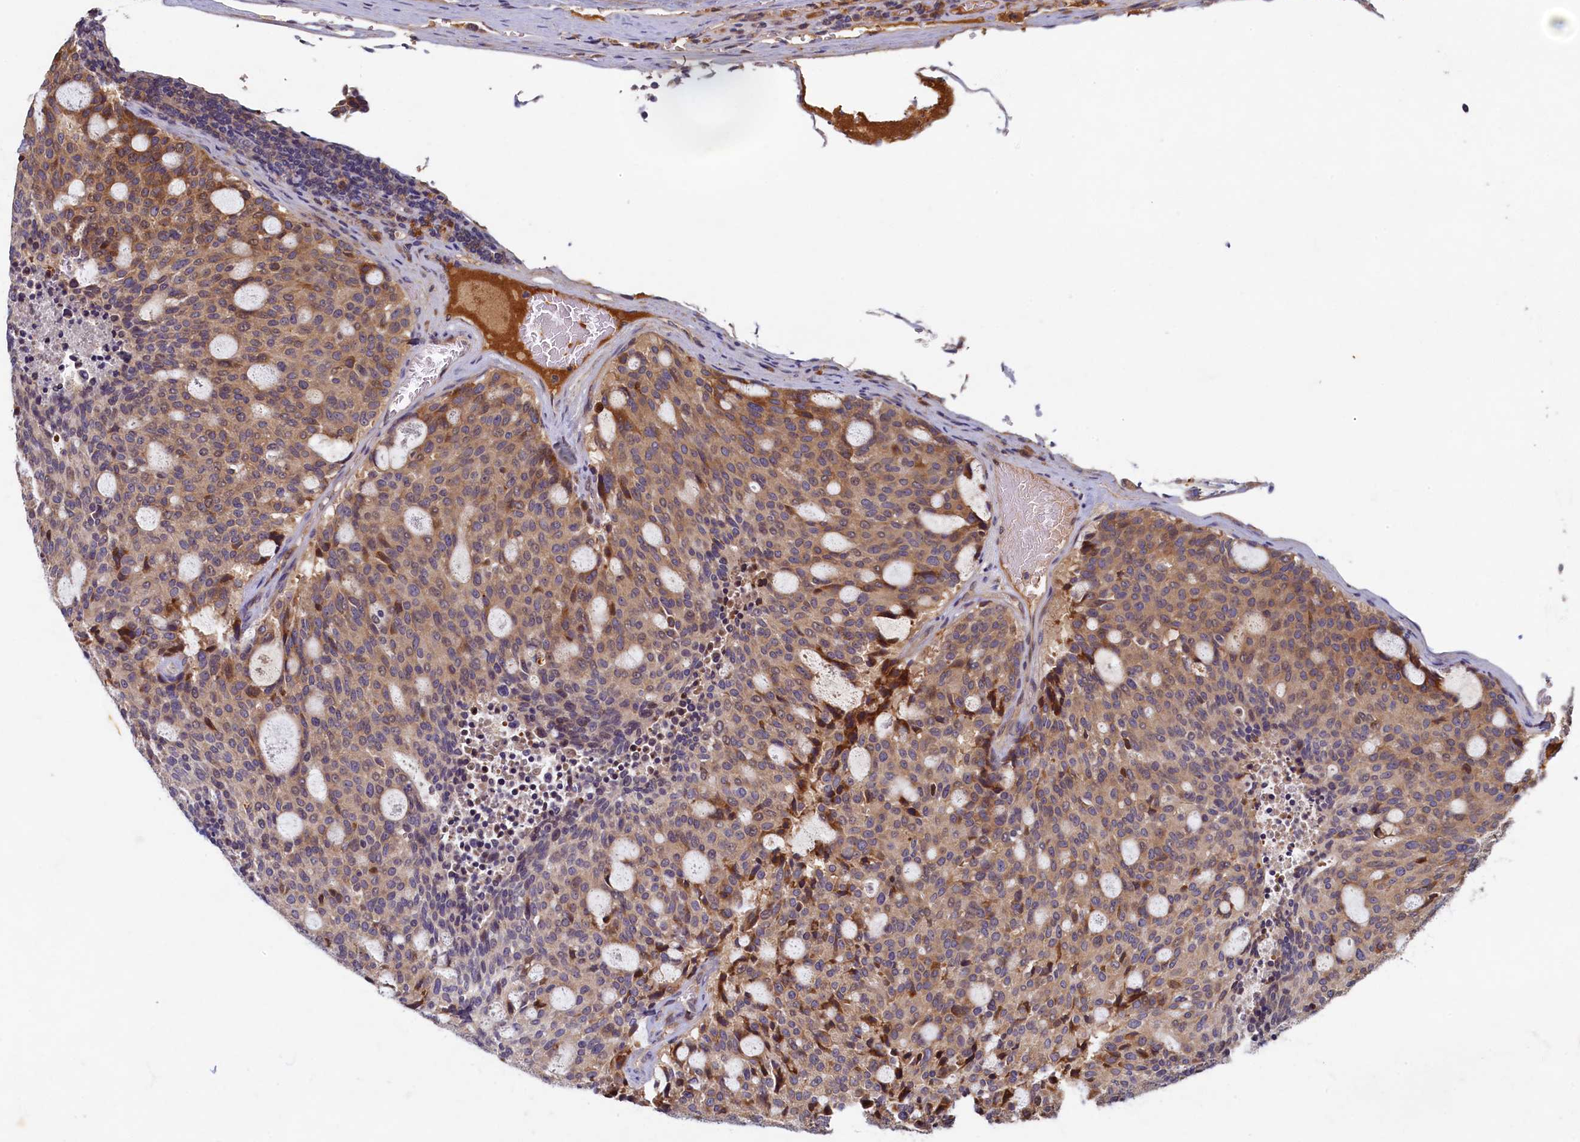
{"staining": {"intensity": "moderate", "quantity": "<25%", "location": "cytoplasmic/membranous"}, "tissue": "carcinoid", "cell_type": "Tumor cells", "image_type": "cancer", "snomed": [{"axis": "morphology", "description": "Carcinoid, malignant, NOS"}, {"axis": "topography", "description": "Pancreas"}], "caption": "Immunohistochemical staining of carcinoid exhibits low levels of moderate cytoplasmic/membranous protein staining in about <25% of tumor cells.", "gene": "LCMT2", "patient": {"sex": "female", "age": 54}}